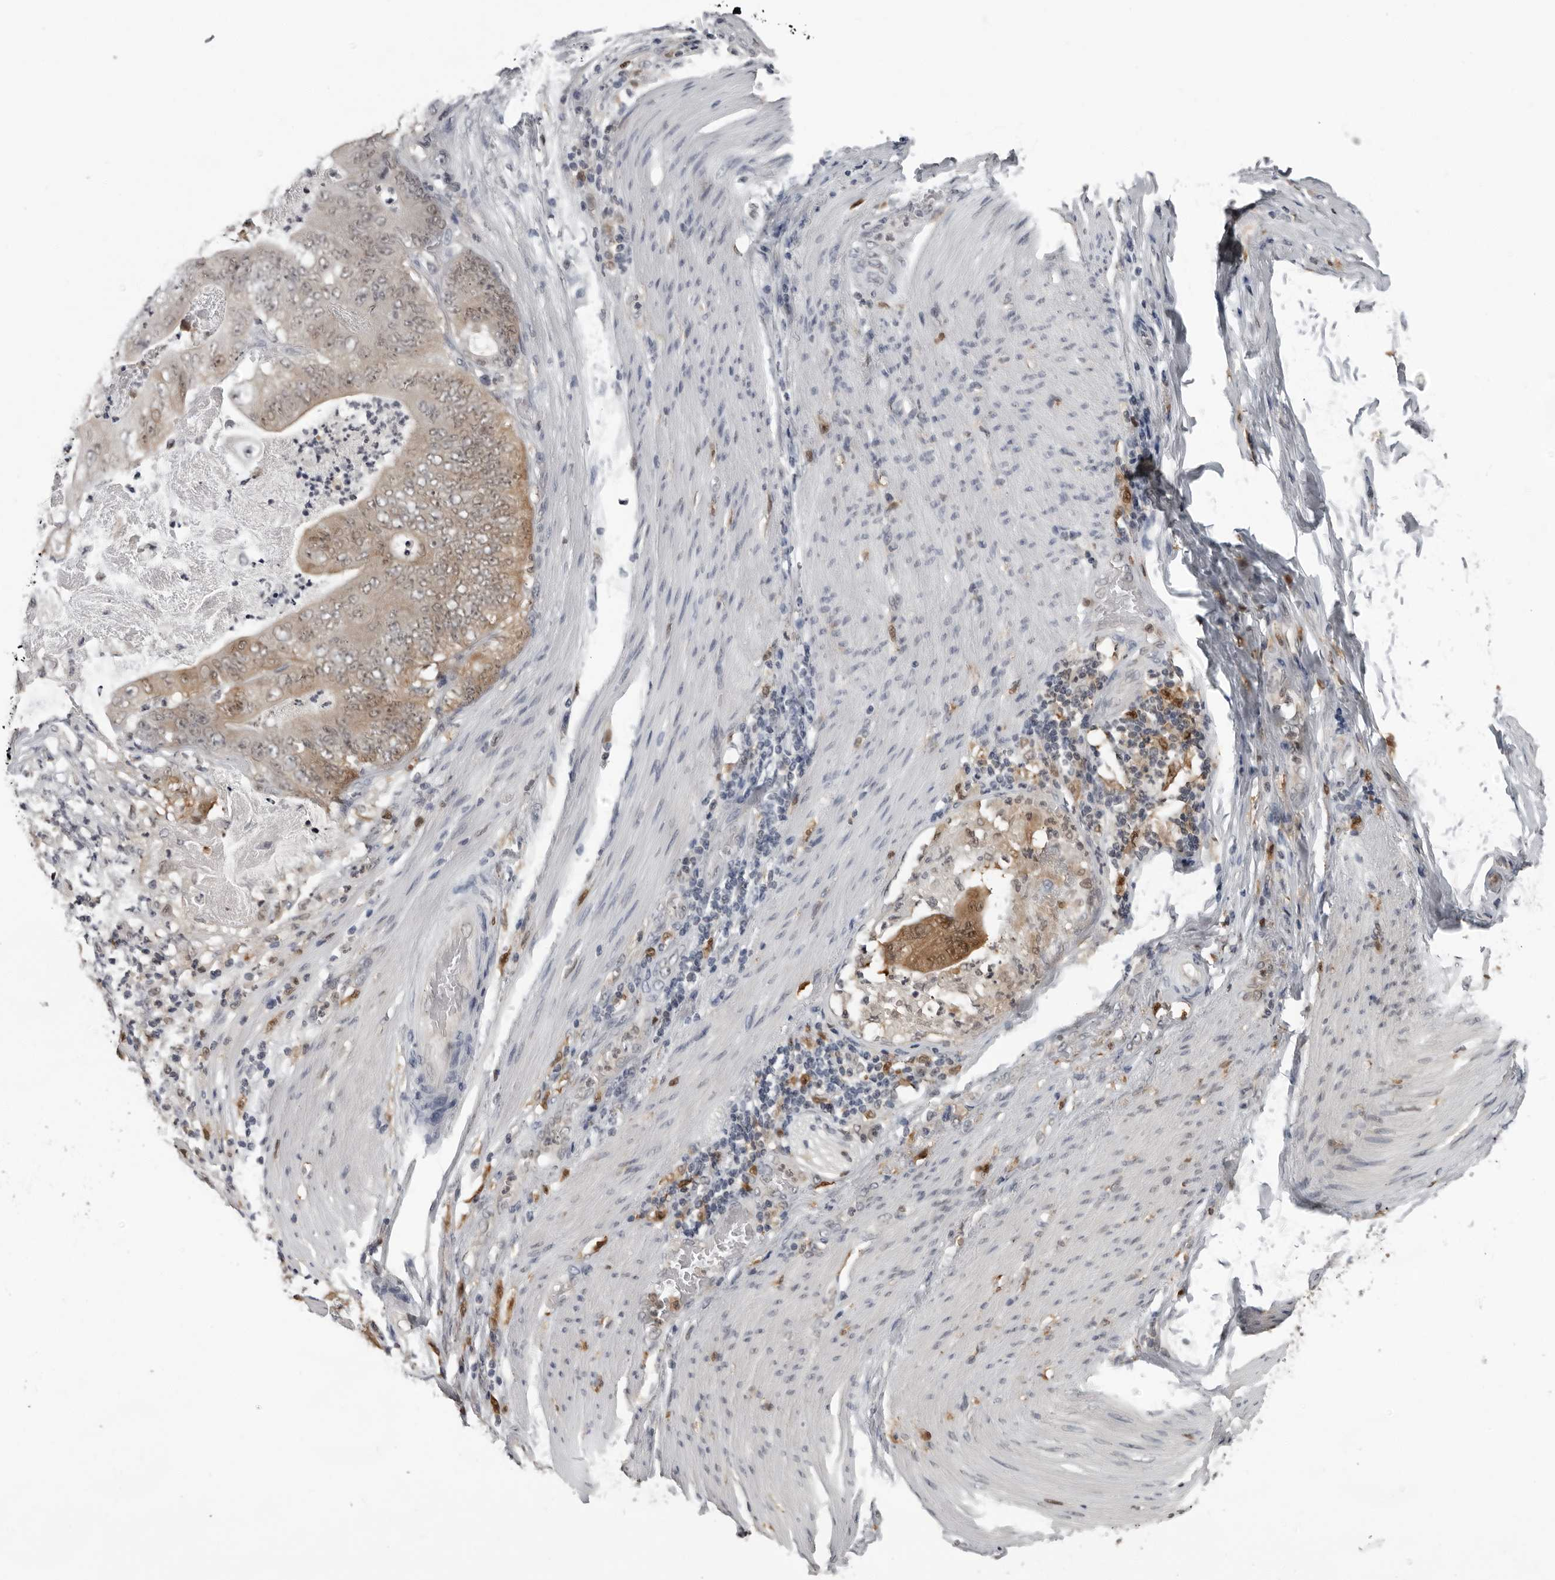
{"staining": {"intensity": "moderate", "quantity": "<25%", "location": "cytoplasmic/membranous,nuclear"}, "tissue": "stomach cancer", "cell_type": "Tumor cells", "image_type": "cancer", "snomed": [{"axis": "morphology", "description": "Adenocarcinoma, NOS"}, {"axis": "topography", "description": "Stomach"}], "caption": "Adenocarcinoma (stomach) tissue shows moderate cytoplasmic/membranous and nuclear positivity in approximately <25% of tumor cells, visualized by immunohistochemistry. Using DAB (3,3'-diaminobenzidine) (brown) and hematoxylin (blue) stains, captured at high magnification using brightfield microscopy.", "gene": "LZIC", "patient": {"sex": "female", "age": 73}}